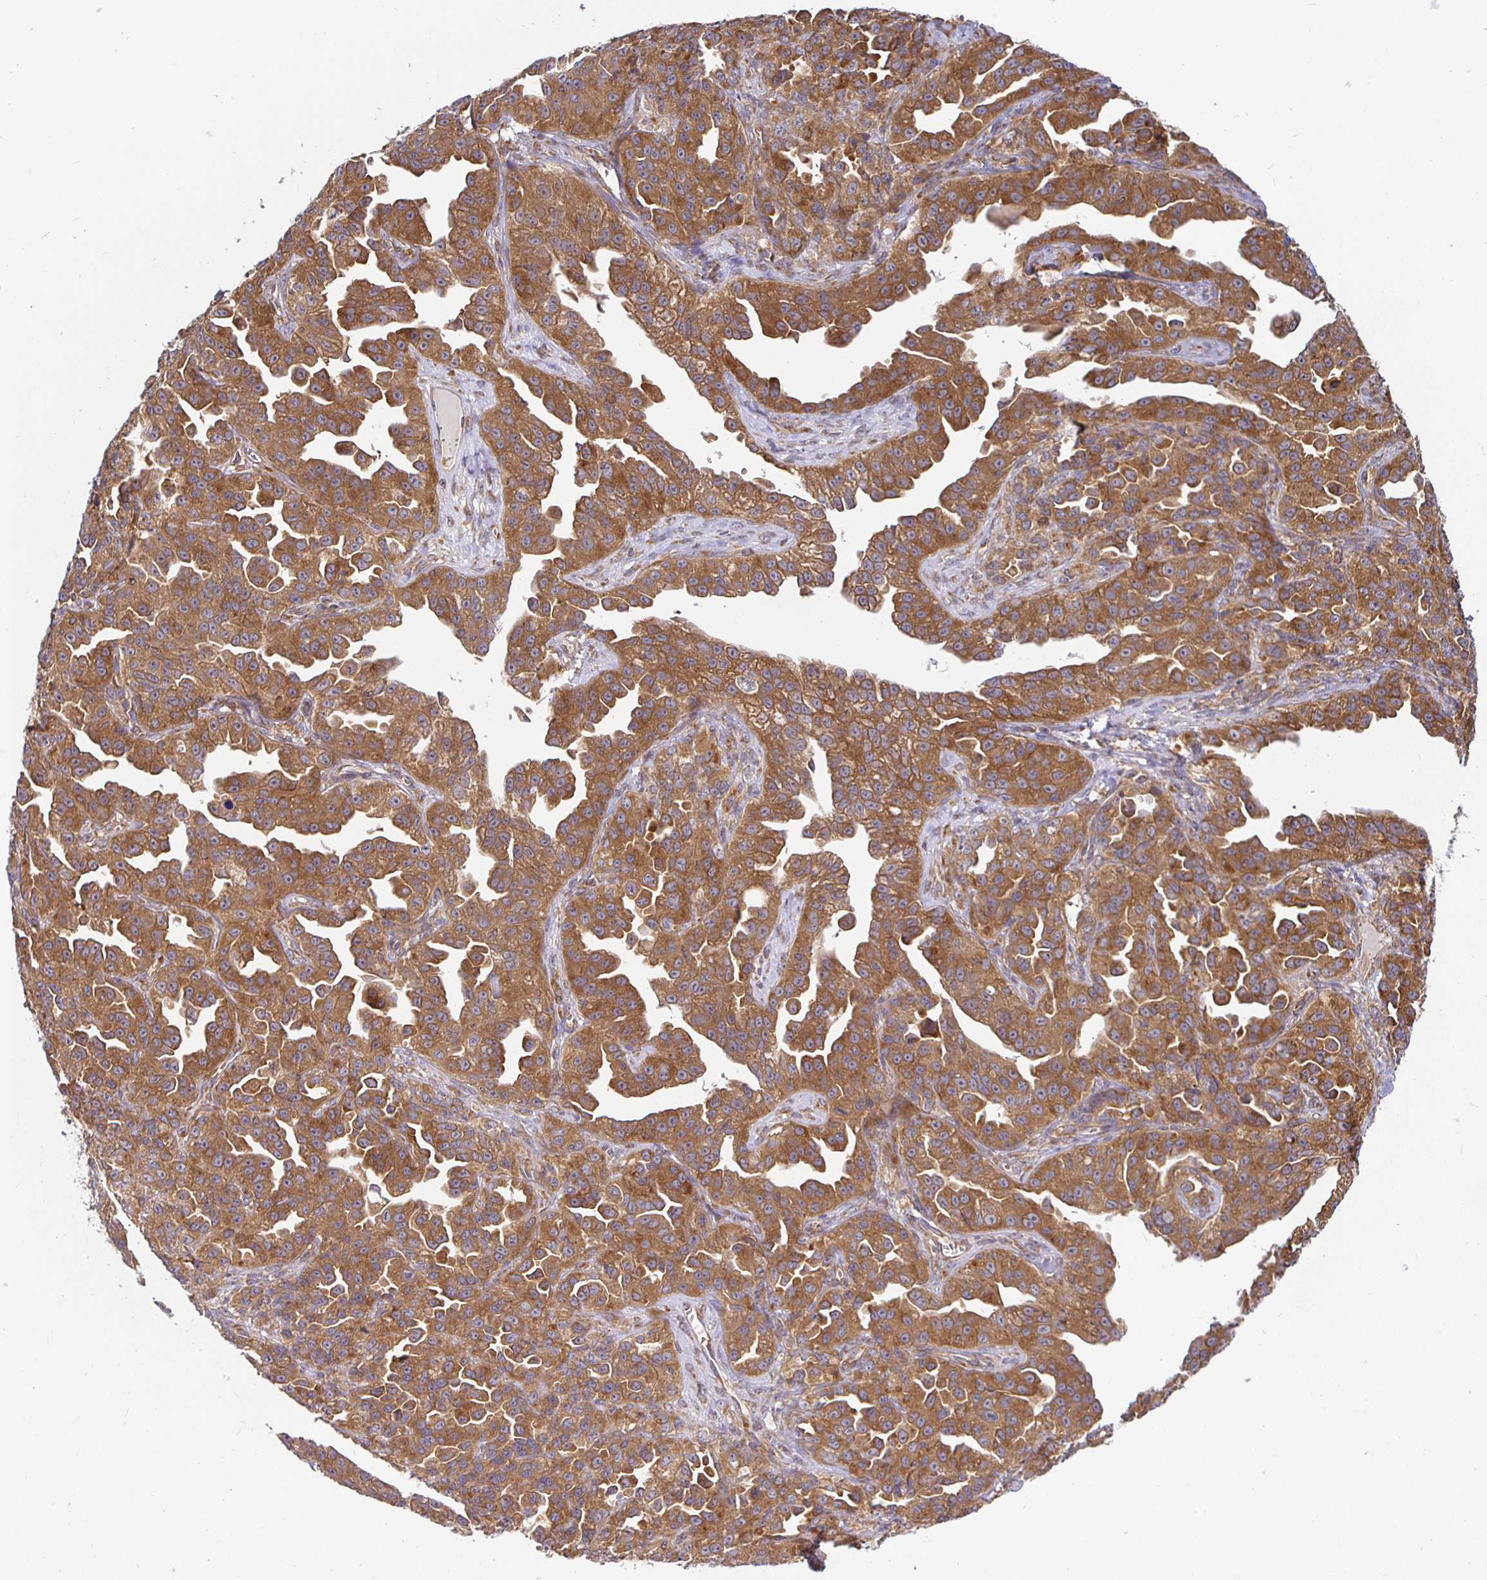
{"staining": {"intensity": "strong", "quantity": ">75%", "location": "cytoplasmic/membranous"}, "tissue": "ovarian cancer", "cell_type": "Tumor cells", "image_type": "cancer", "snomed": [{"axis": "morphology", "description": "Cystadenocarcinoma, serous, NOS"}, {"axis": "topography", "description": "Ovary"}], "caption": "An image showing strong cytoplasmic/membranous positivity in approximately >75% of tumor cells in ovarian cancer, as visualized by brown immunohistochemical staining.", "gene": "IRAK1", "patient": {"sex": "female", "age": 75}}